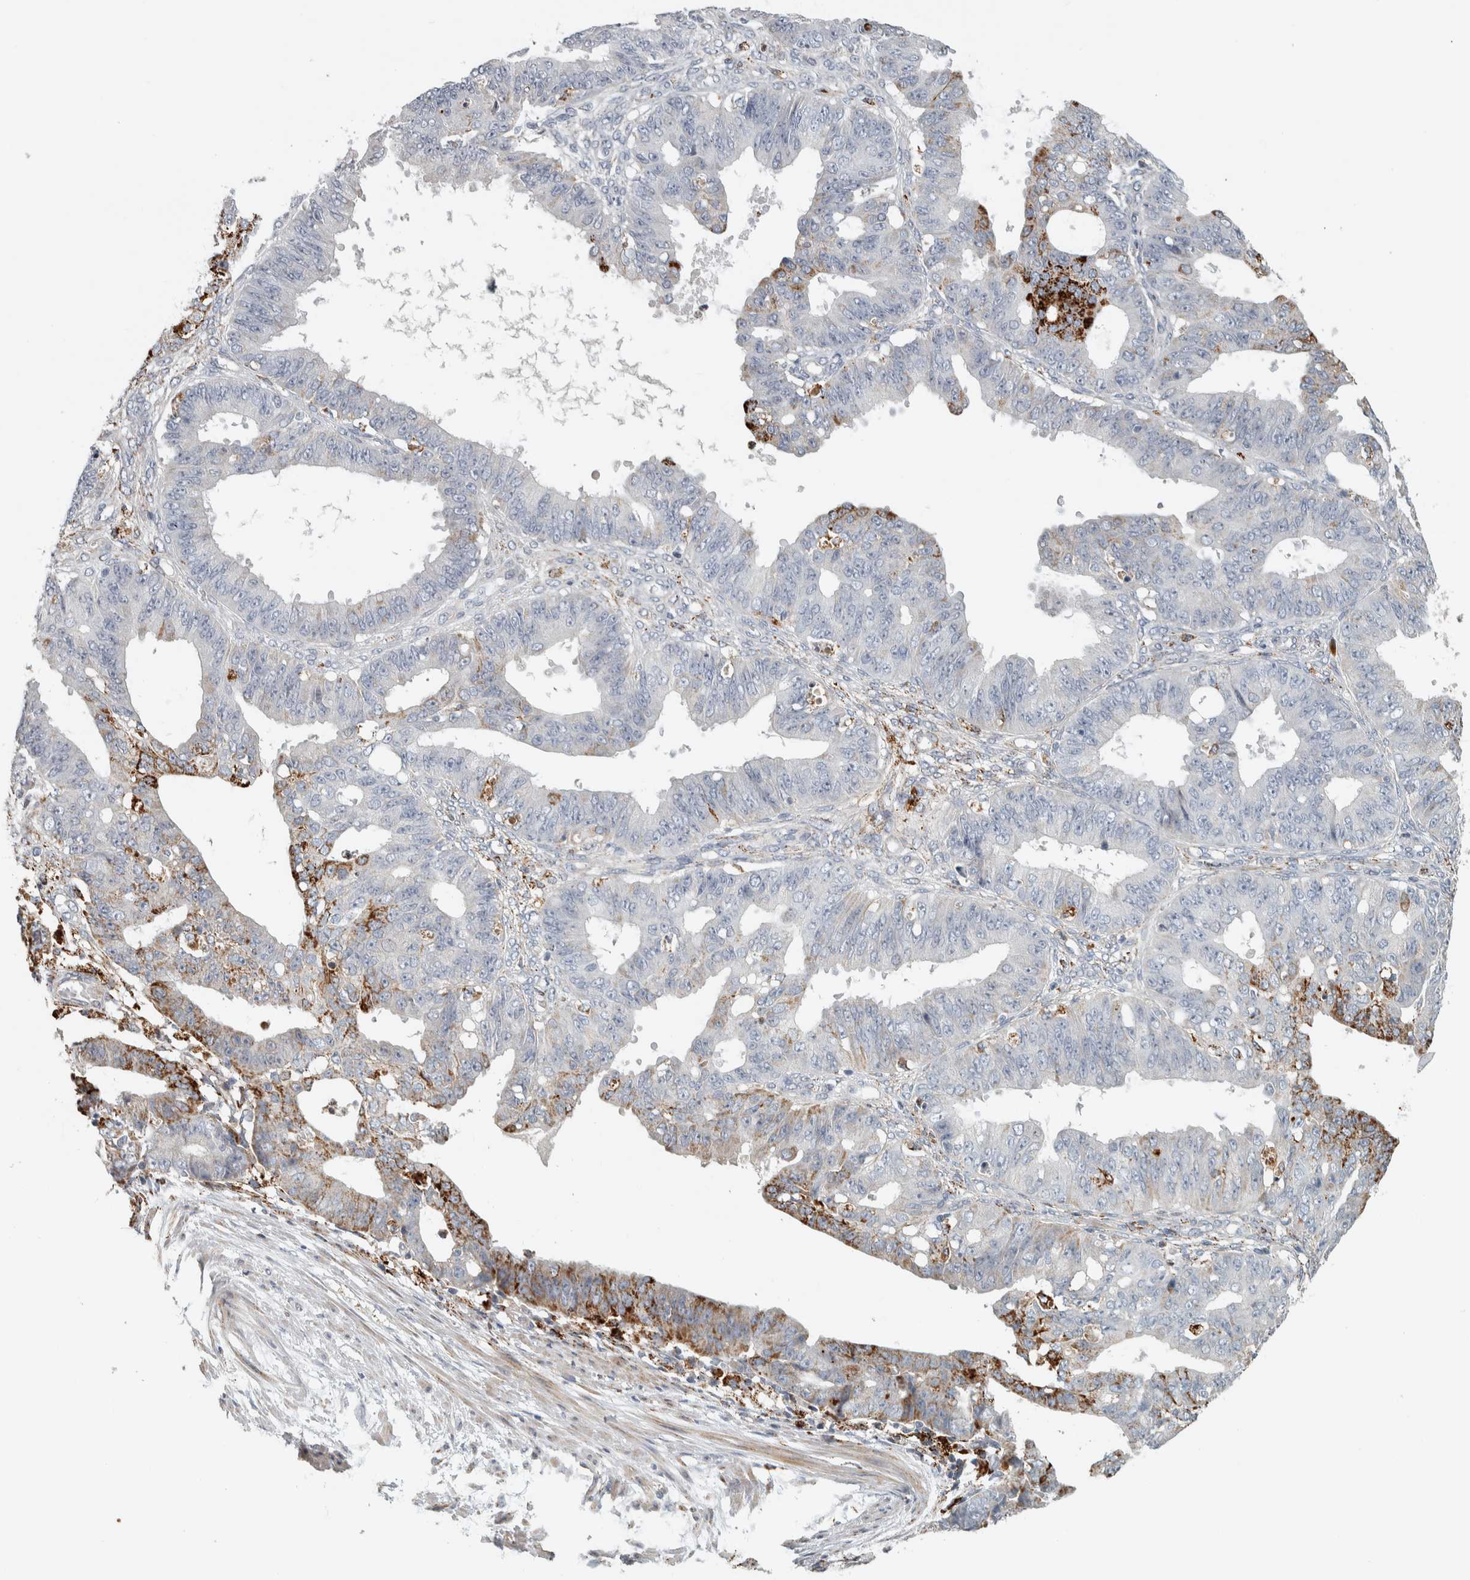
{"staining": {"intensity": "moderate", "quantity": "<25%", "location": "cytoplasmic/membranous"}, "tissue": "ovarian cancer", "cell_type": "Tumor cells", "image_type": "cancer", "snomed": [{"axis": "morphology", "description": "Carcinoma, endometroid"}, {"axis": "topography", "description": "Ovary"}], "caption": "Ovarian endometroid carcinoma was stained to show a protein in brown. There is low levels of moderate cytoplasmic/membranous positivity in approximately <25% of tumor cells.", "gene": "FAM78A", "patient": {"sex": "female", "age": 42}}